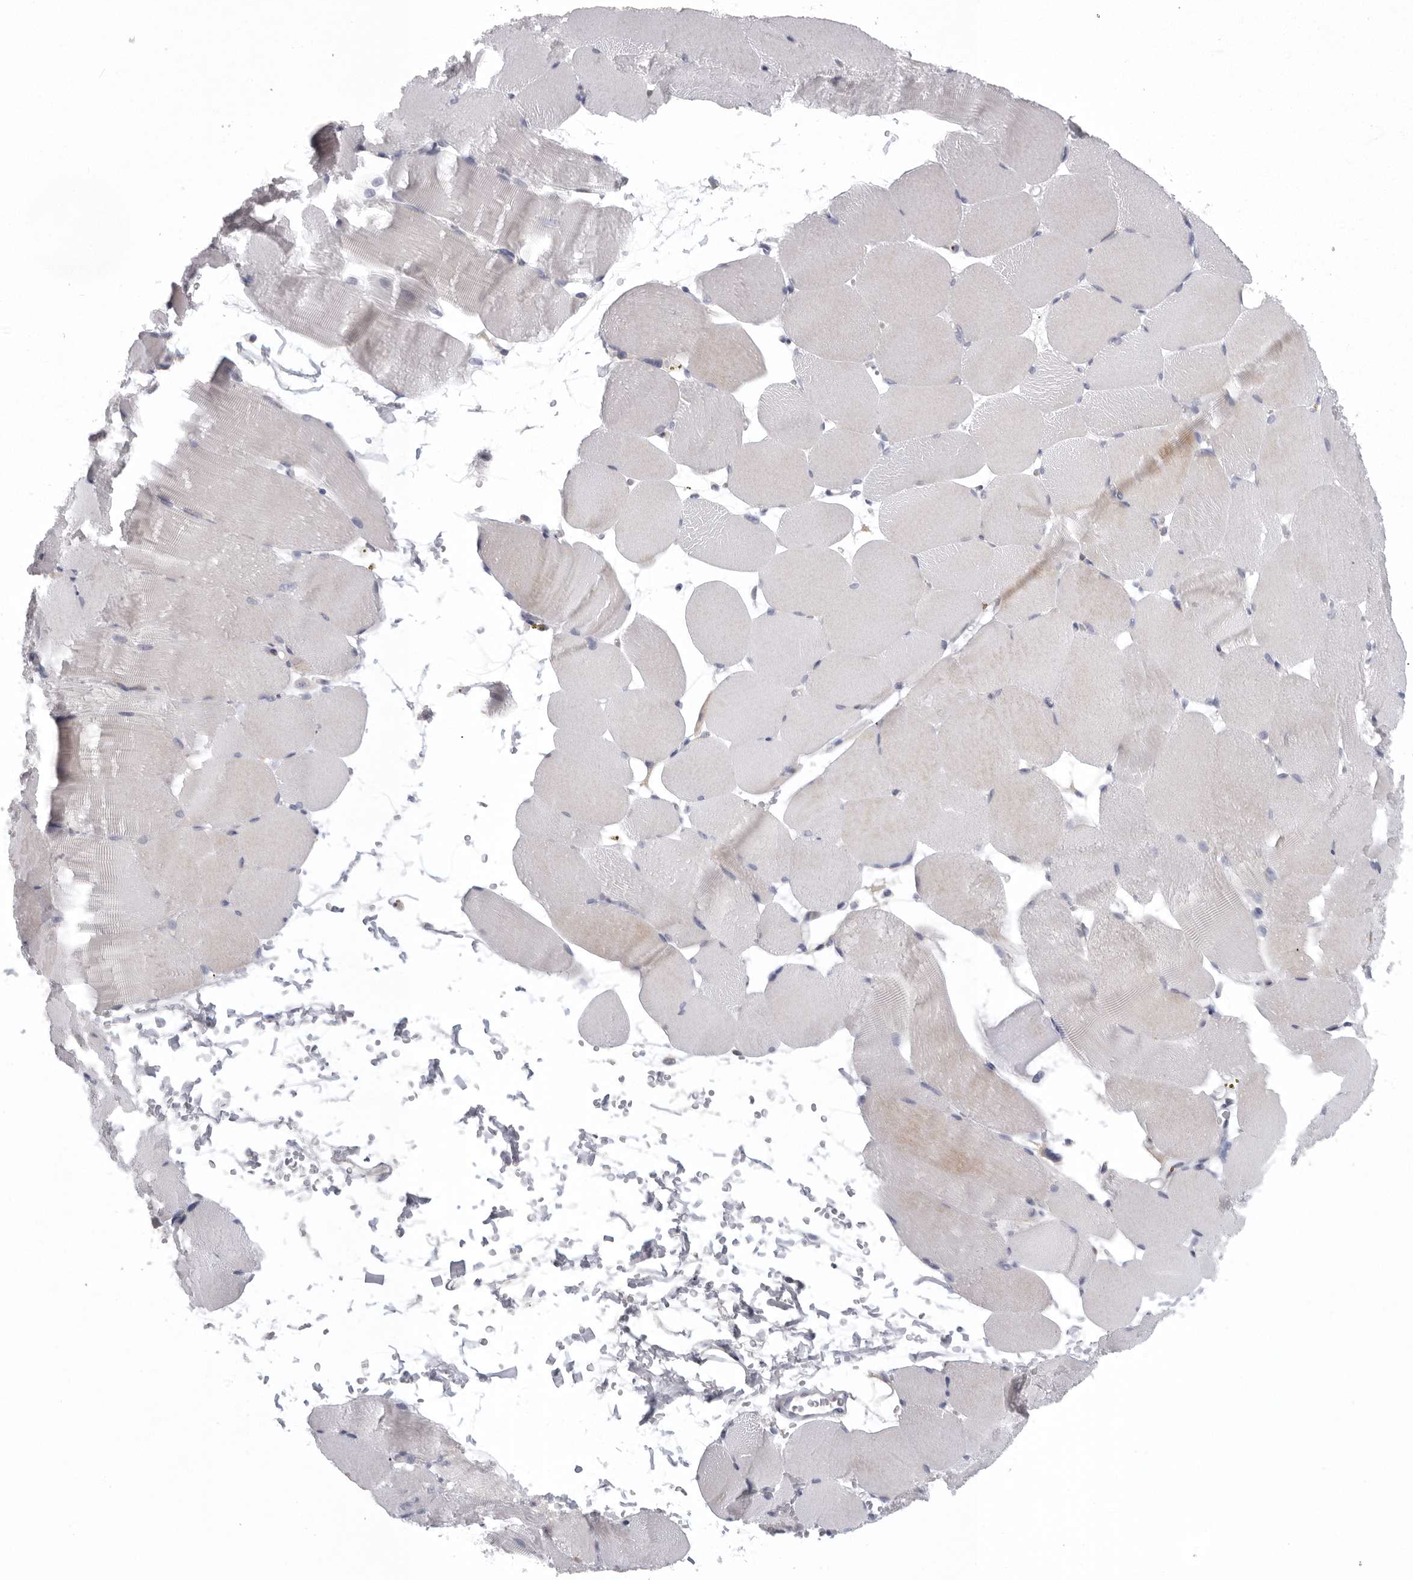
{"staining": {"intensity": "negative", "quantity": "none", "location": "none"}, "tissue": "skeletal muscle", "cell_type": "Myocytes", "image_type": "normal", "snomed": [{"axis": "morphology", "description": "Normal tissue, NOS"}, {"axis": "topography", "description": "Skeletal muscle"}, {"axis": "topography", "description": "Parathyroid gland"}], "caption": "IHC micrograph of benign skeletal muscle: skeletal muscle stained with DAB (3,3'-diaminobenzidine) exhibits no significant protein expression in myocytes. (DAB (3,3'-diaminobenzidine) immunohistochemistry, high magnification).", "gene": "USP24", "patient": {"sex": "female", "age": 37}}